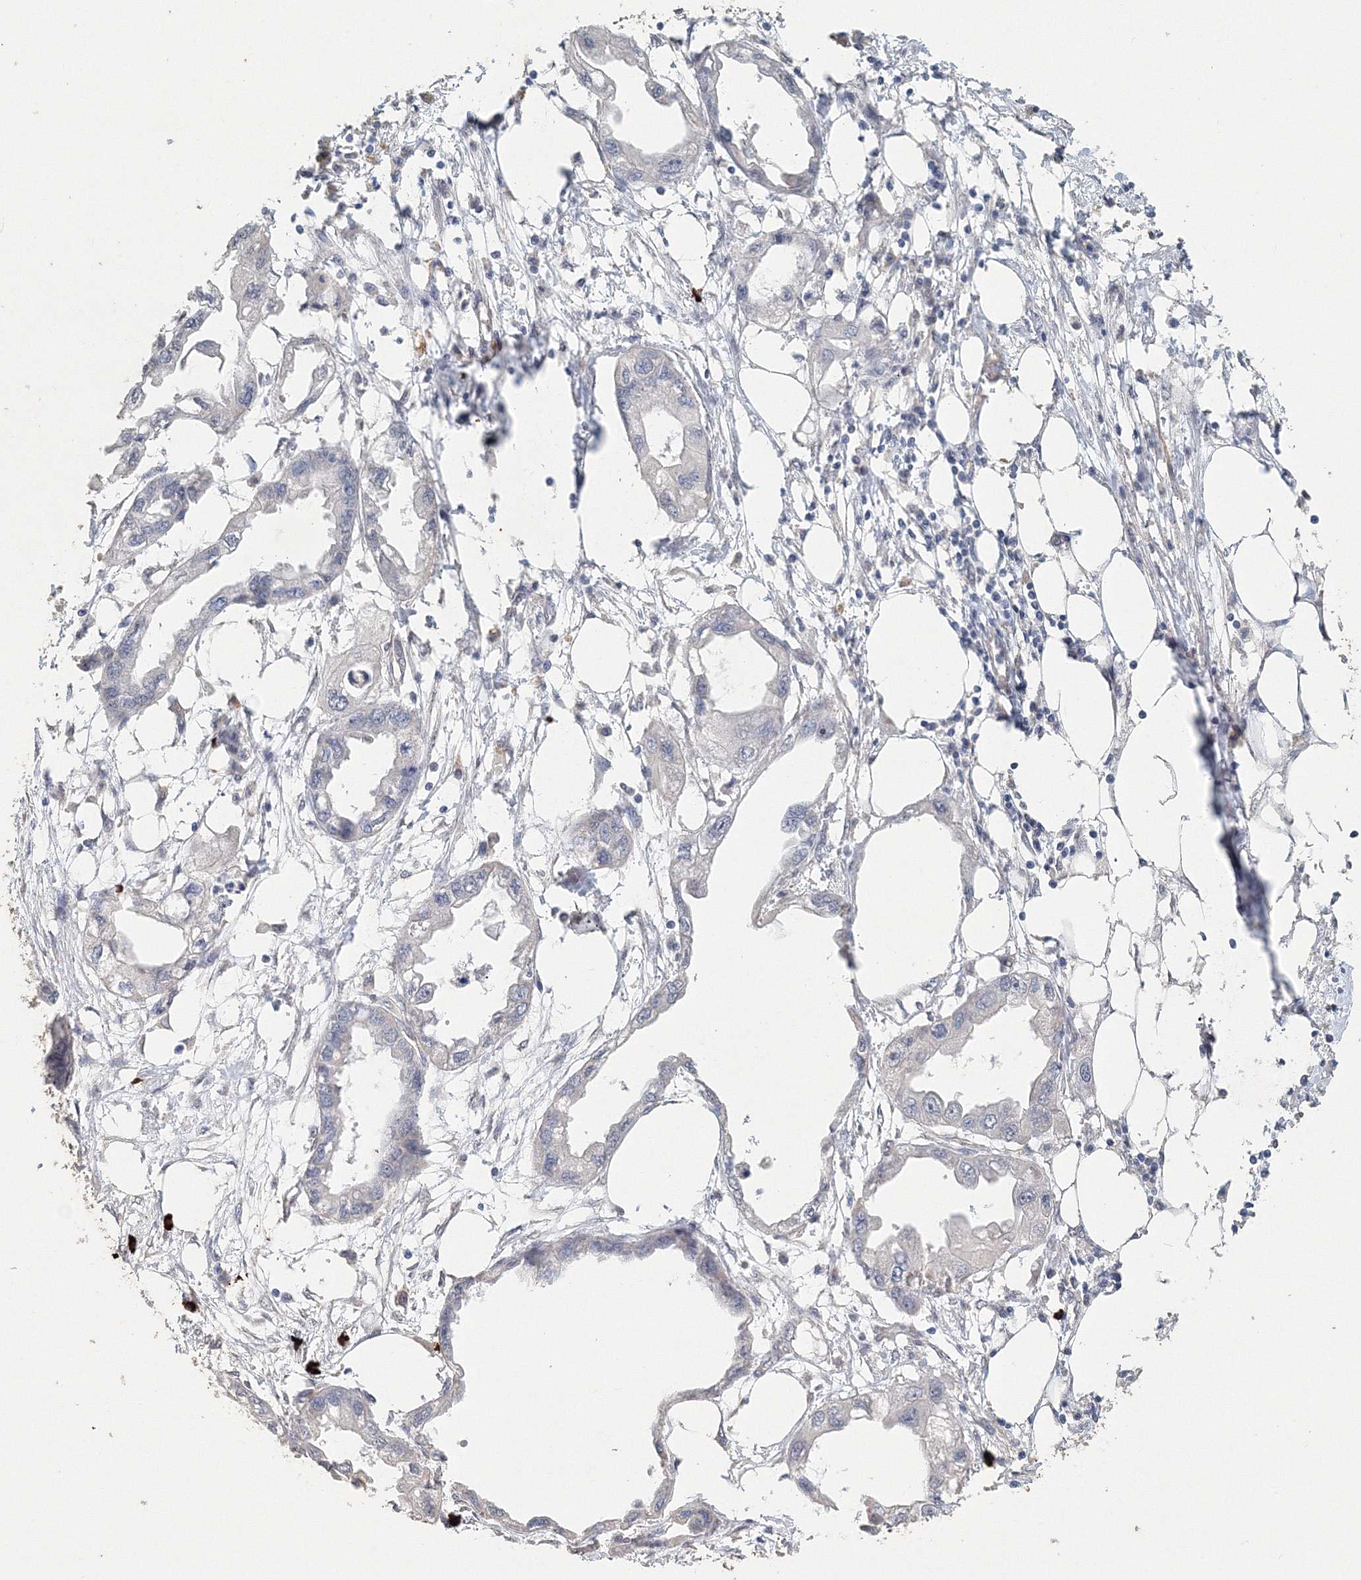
{"staining": {"intensity": "negative", "quantity": "none", "location": "none"}, "tissue": "endometrial cancer", "cell_type": "Tumor cells", "image_type": "cancer", "snomed": [{"axis": "morphology", "description": "Adenocarcinoma, NOS"}, {"axis": "morphology", "description": "Adenocarcinoma, metastatic, NOS"}, {"axis": "topography", "description": "Adipose tissue"}, {"axis": "topography", "description": "Endometrium"}], "caption": "An immunohistochemistry photomicrograph of adenocarcinoma (endometrial) is shown. There is no staining in tumor cells of adenocarcinoma (endometrial).", "gene": "NALF2", "patient": {"sex": "female", "age": 67}}